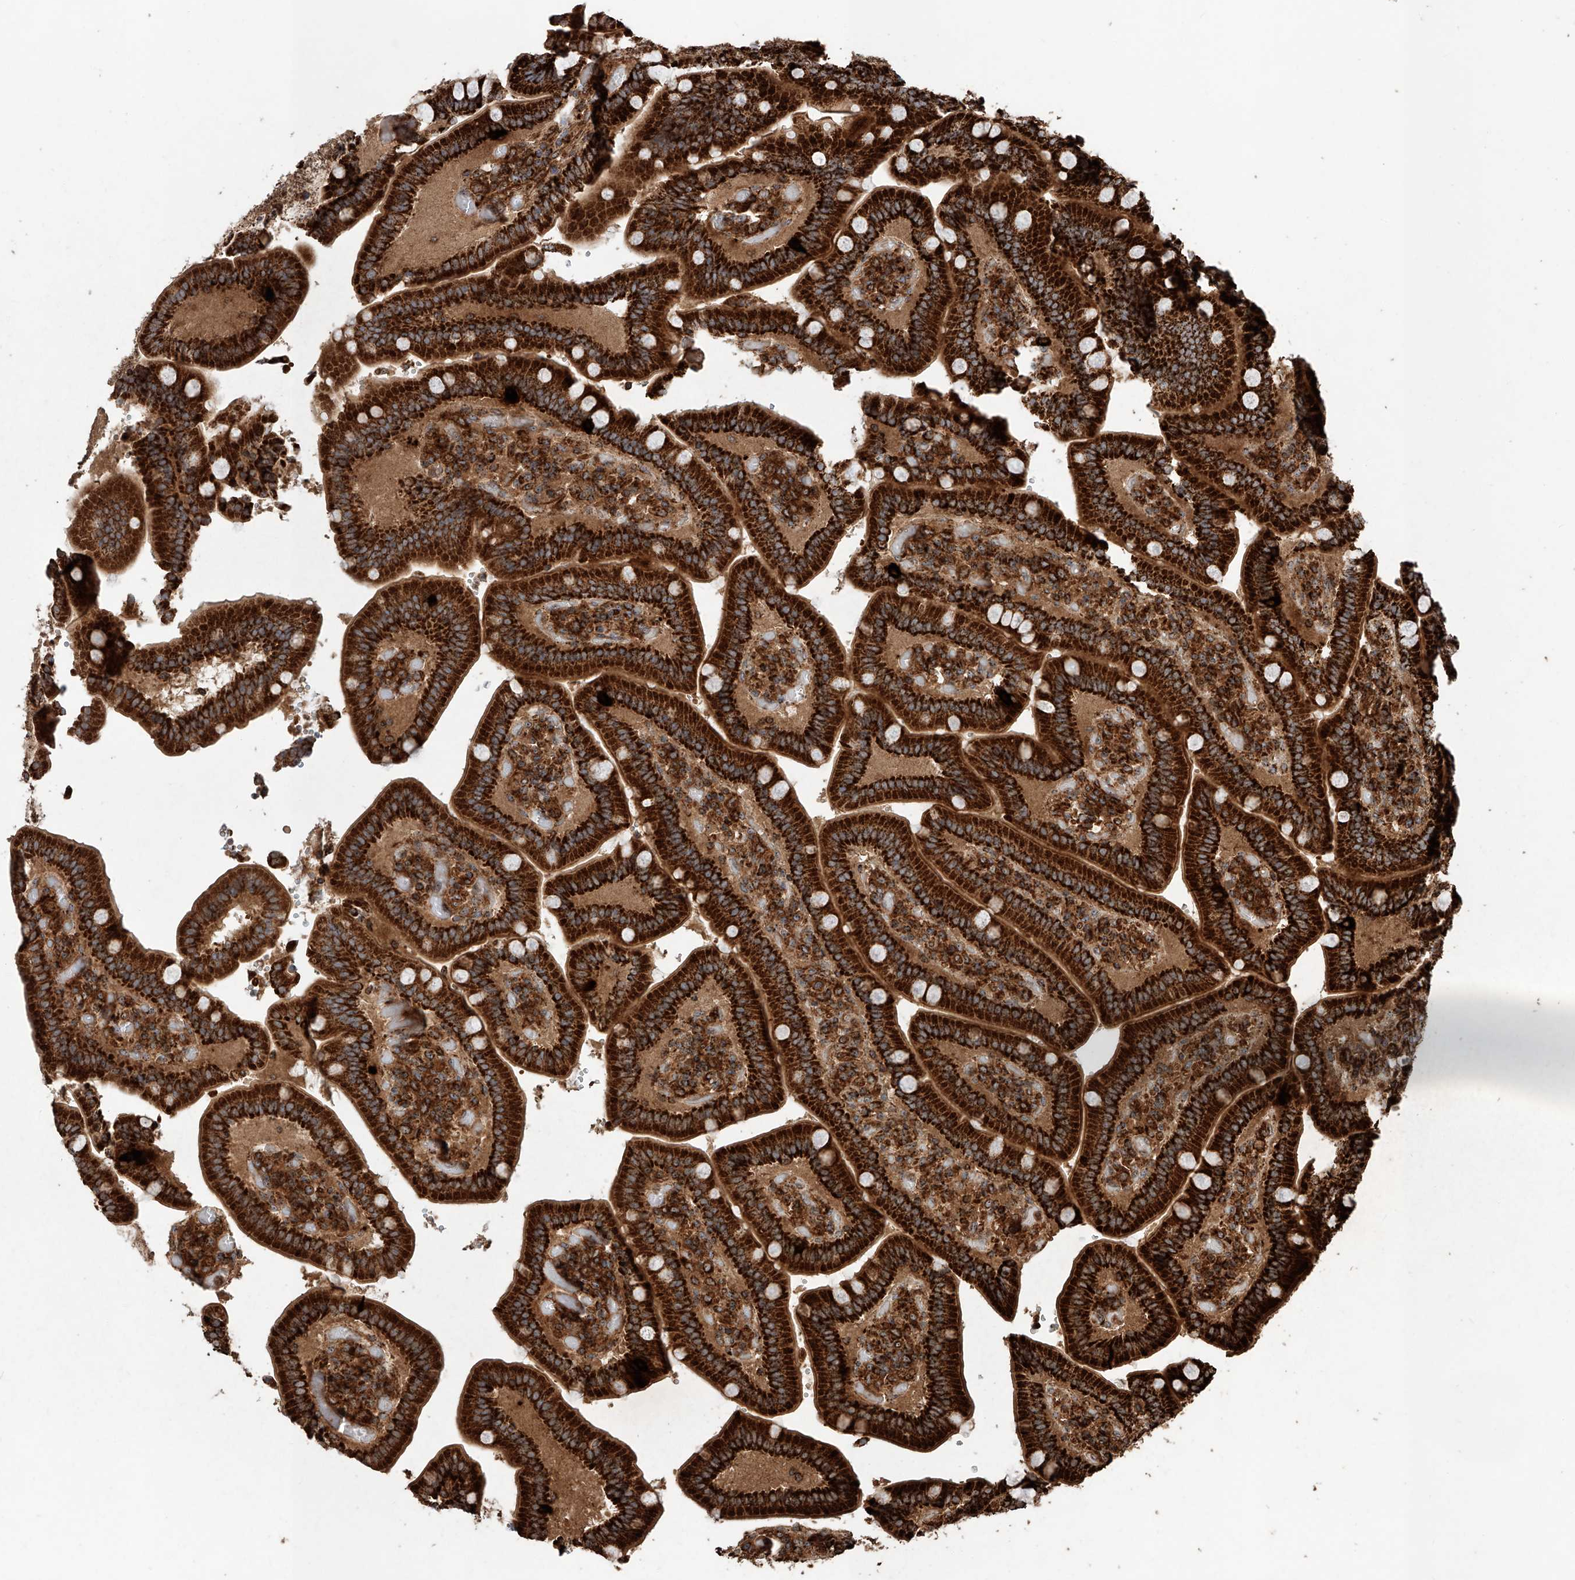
{"staining": {"intensity": "strong", "quantity": ">75%", "location": "cytoplasmic/membranous"}, "tissue": "duodenum", "cell_type": "Glandular cells", "image_type": "normal", "snomed": [{"axis": "morphology", "description": "Normal tissue, NOS"}, {"axis": "topography", "description": "Duodenum"}], "caption": "Glandular cells show strong cytoplasmic/membranous expression in about >75% of cells in normal duodenum.", "gene": "PISD", "patient": {"sex": "female", "age": 62}}